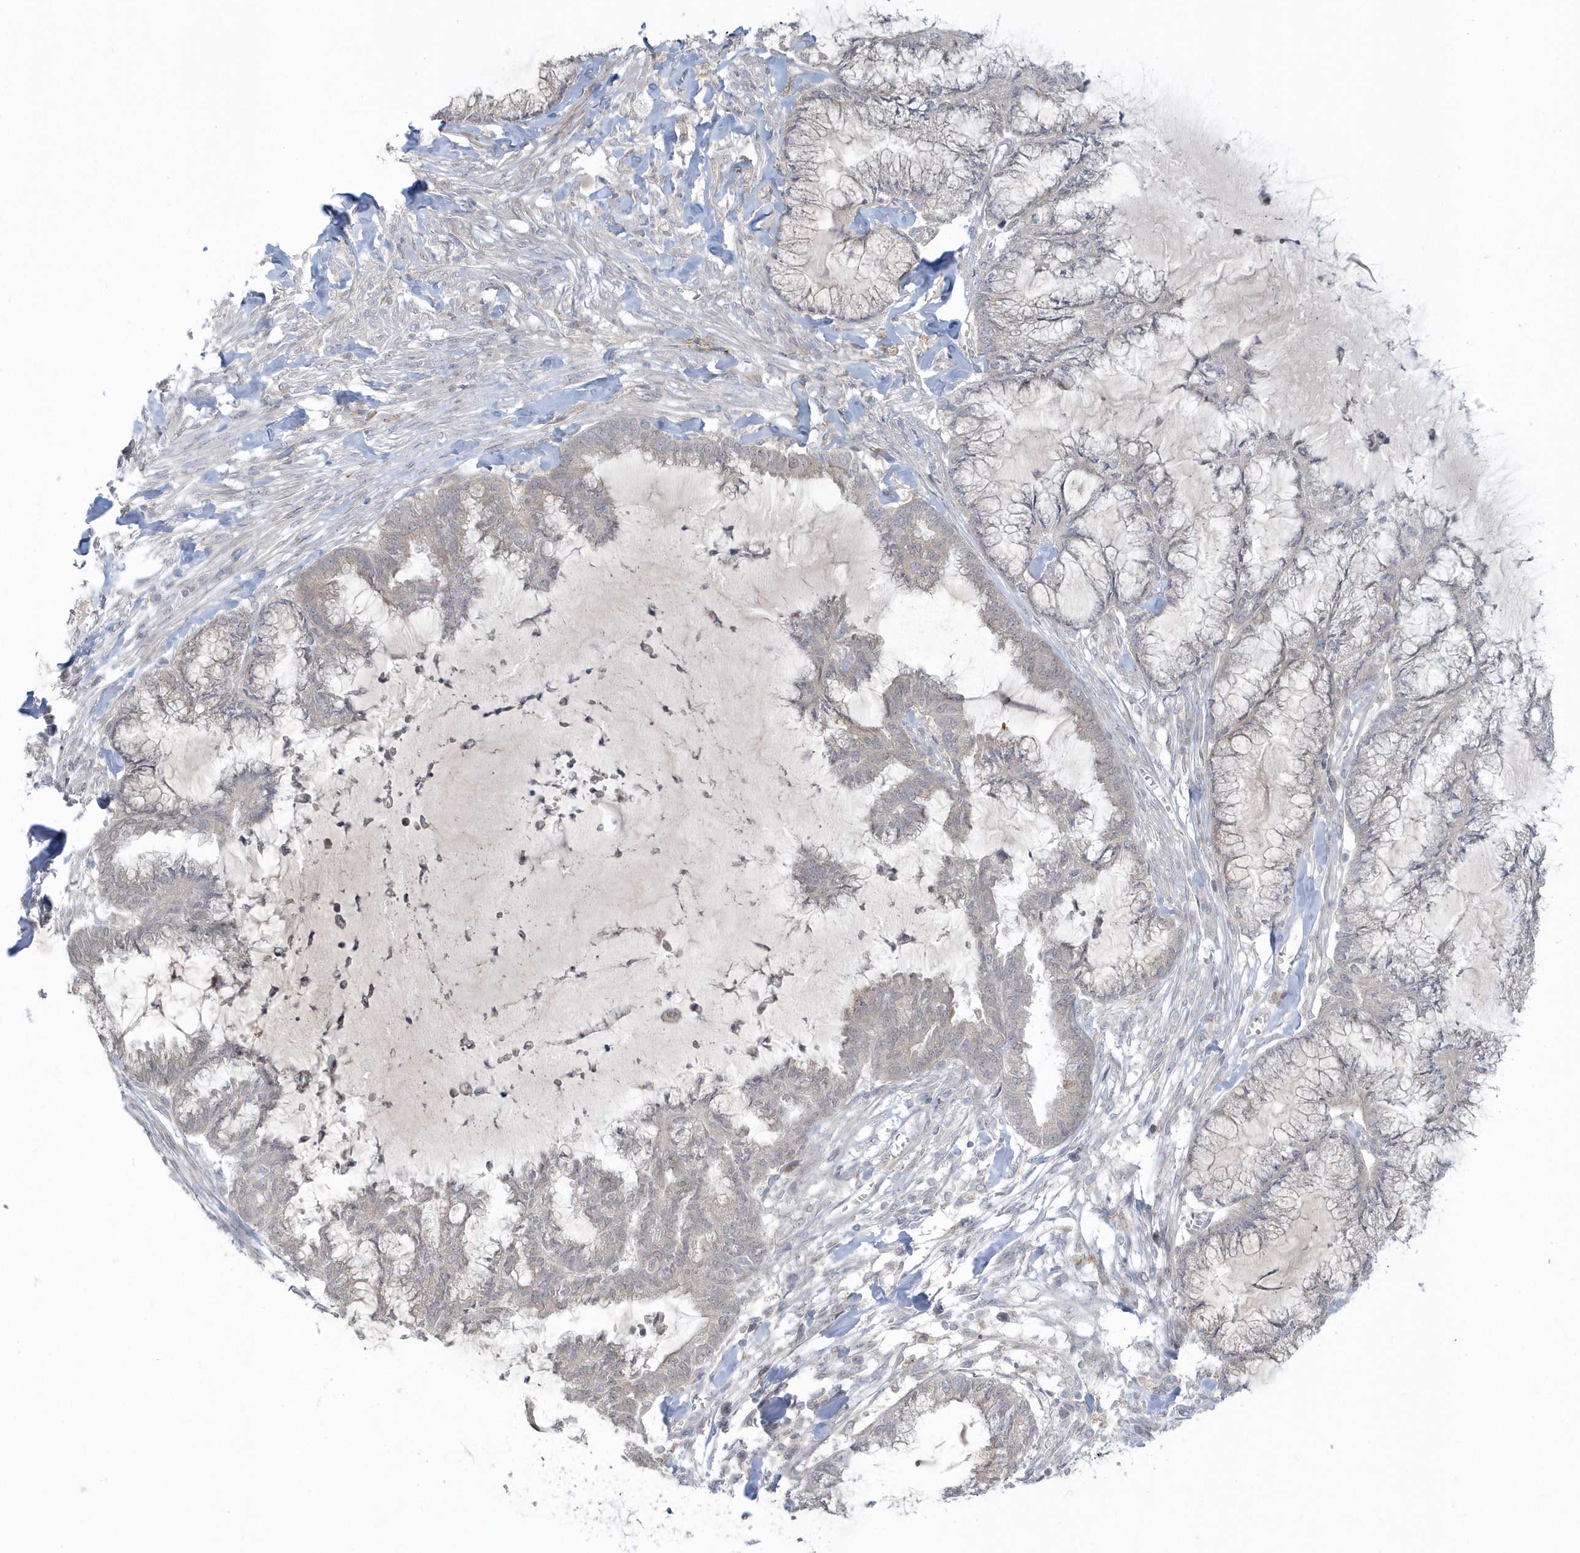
{"staining": {"intensity": "weak", "quantity": "<25%", "location": "cytoplasmic/membranous"}, "tissue": "endometrial cancer", "cell_type": "Tumor cells", "image_type": "cancer", "snomed": [{"axis": "morphology", "description": "Adenocarcinoma, NOS"}, {"axis": "topography", "description": "Endometrium"}], "caption": "DAB (3,3'-diaminobenzidine) immunohistochemical staining of adenocarcinoma (endometrial) exhibits no significant positivity in tumor cells. Brightfield microscopy of IHC stained with DAB (brown) and hematoxylin (blue), captured at high magnification.", "gene": "BLTP3A", "patient": {"sex": "female", "age": 86}}